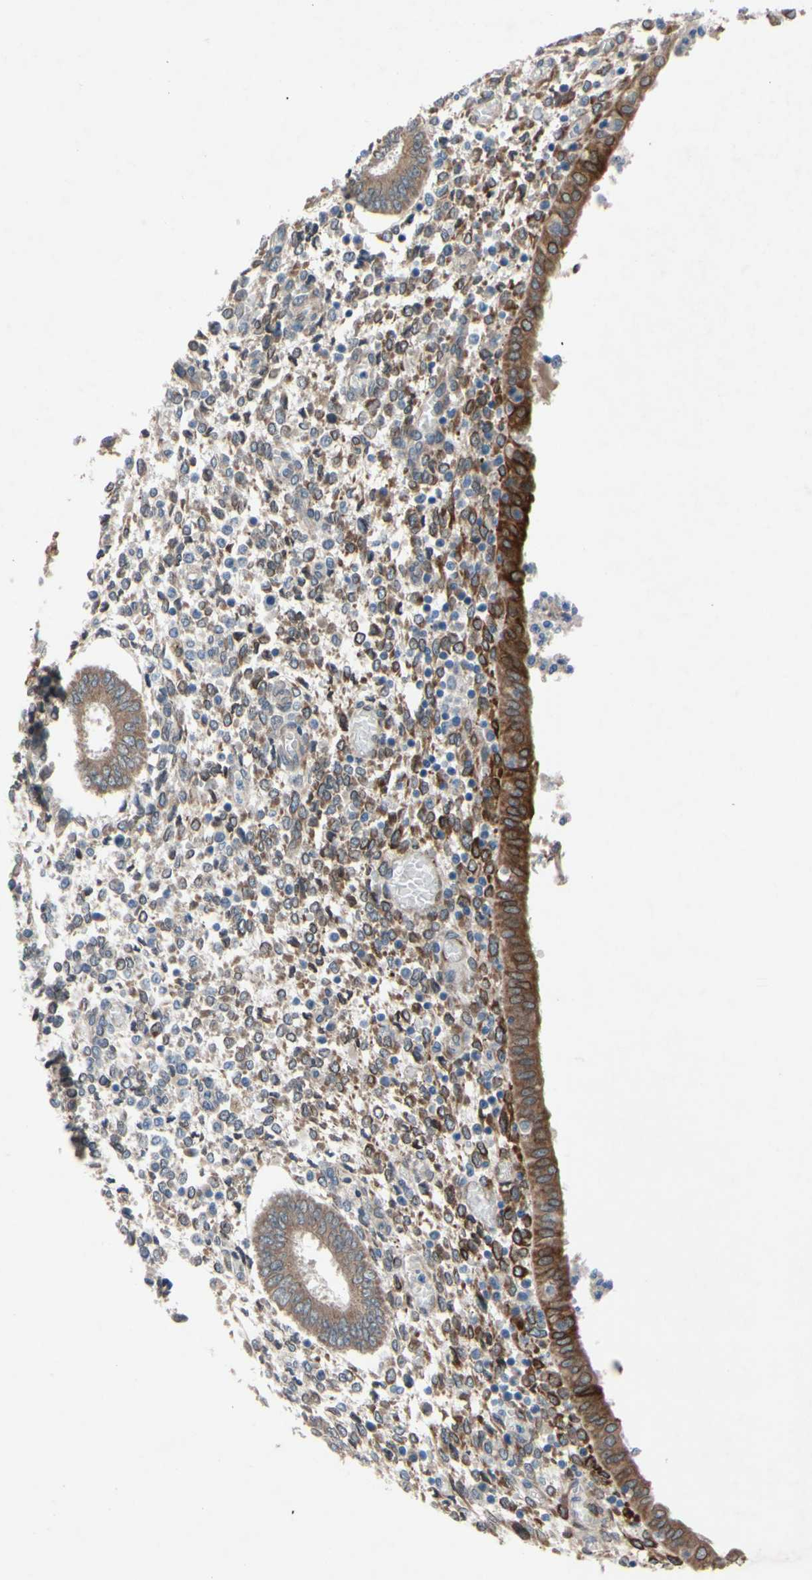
{"staining": {"intensity": "moderate", "quantity": "25%-75%", "location": "cytoplasmic/membranous"}, "tissue": "endometrium", "cell_type": "Cells in endometrial stroma", "image_type": "normal", "snomed": [{"axis": "morphology", "description": "Normal tissue, NOS"}, {"axis": "topography", "description": "Endometrium"}], "caption": "Immunohistochemical staining of normal human endometrium displays 25%-75% levels of moderate cytoplasmic/membranous protein expression in approximately 25%-75% of cells in endometrial stroma.", "gene": "PRXL2A", "patient": {"sex": "female", "age": 35}}